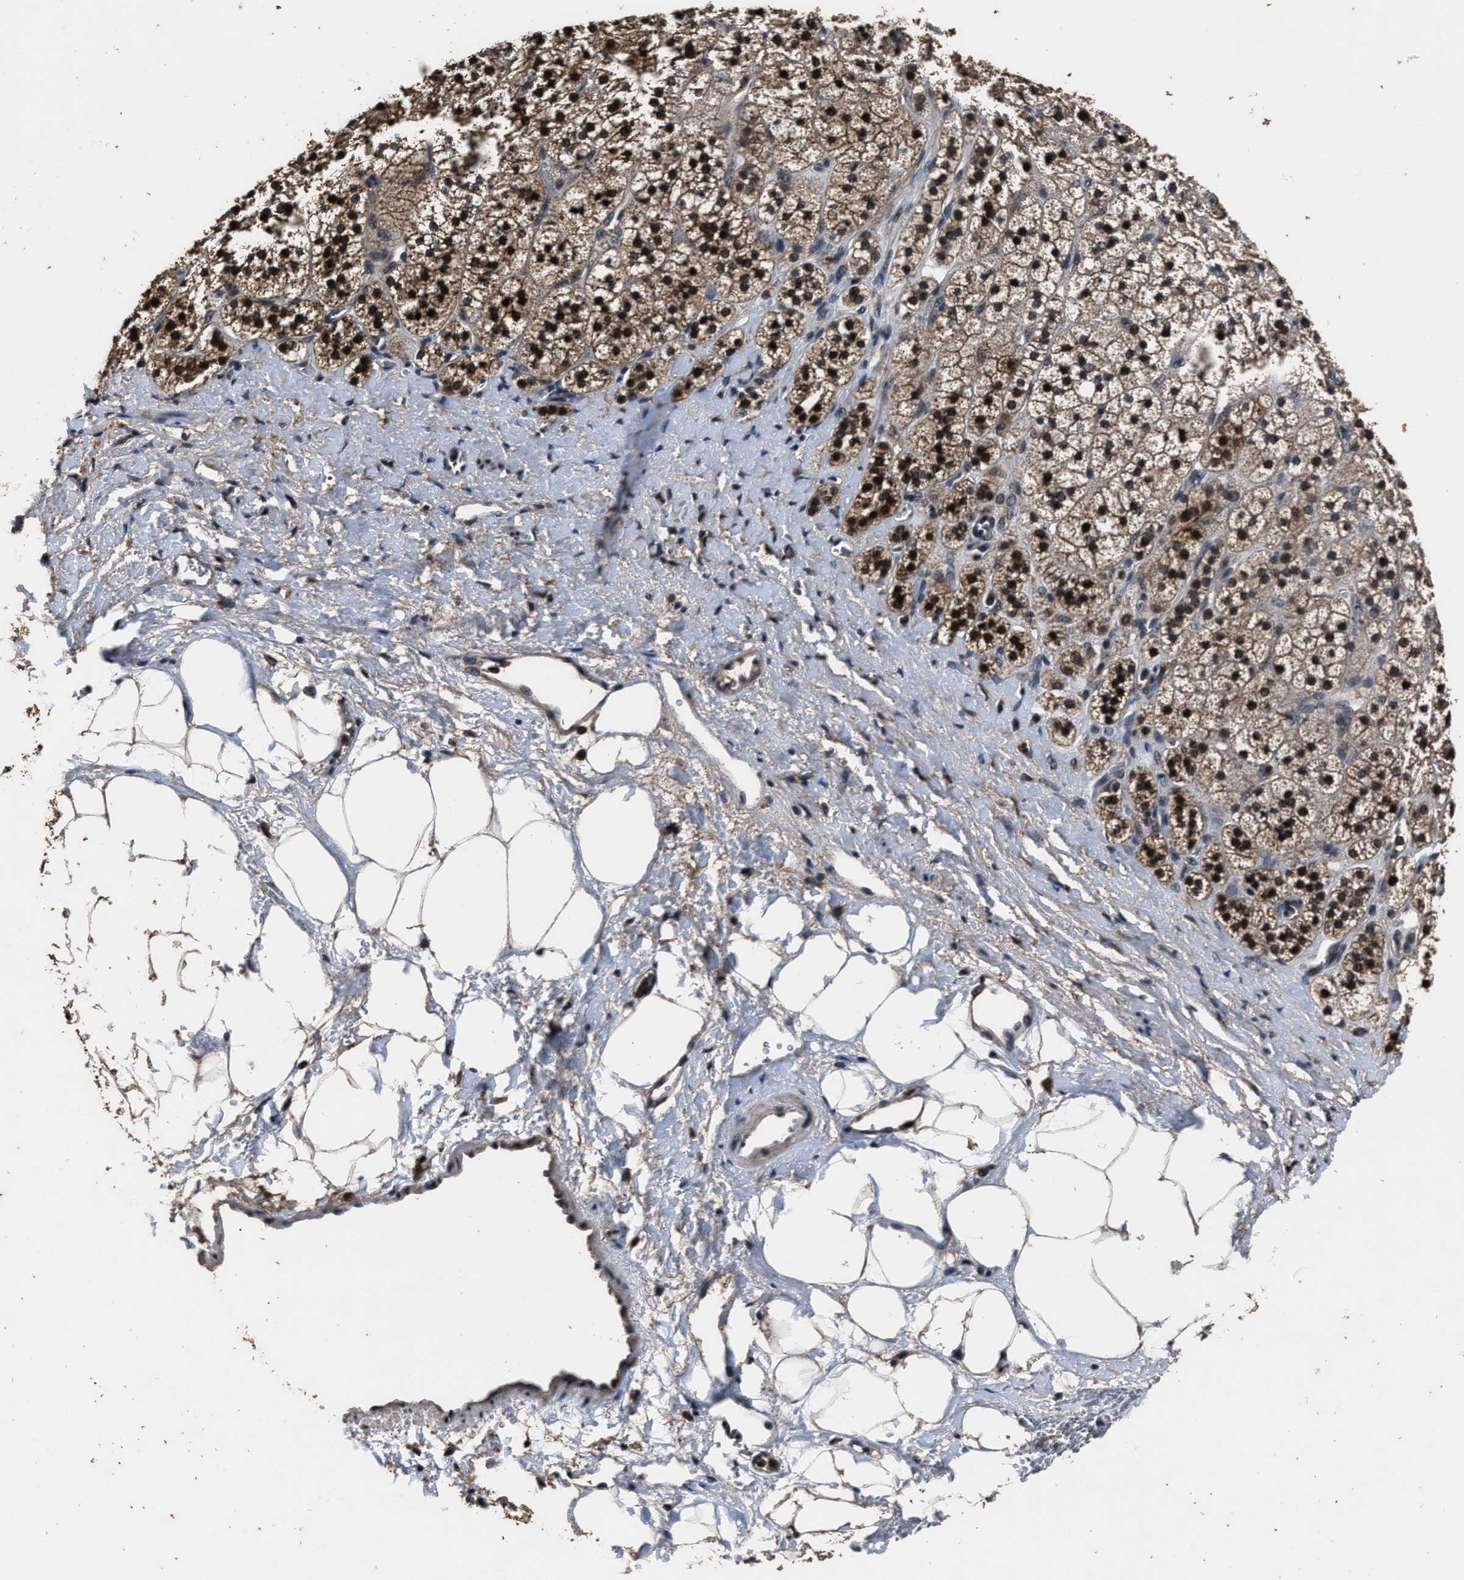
{"staining": {"intensity": "moderate", "quantity": ">75%", "location": "cytoplasmic/membranous,nuclear"}, "tissue": "adrenal gland", "cell_type": "Glandular cells", "image_type": "normal", "snomed": [{"axis": "morphology", "description": "Normal tissue, NOS"}, {"axis": "topography", "description": "Adrenal gland"}], "caption": "Glandular cells reveal moderate cytoplasmic/membranous,nuclear expression in about >75% of cells in benign adrenal gland. (DAB = brown stain, brightfield microscopy at high magnification).", "gene": "RSBN1L", "patient": {"sex": "male", "age": 56}}